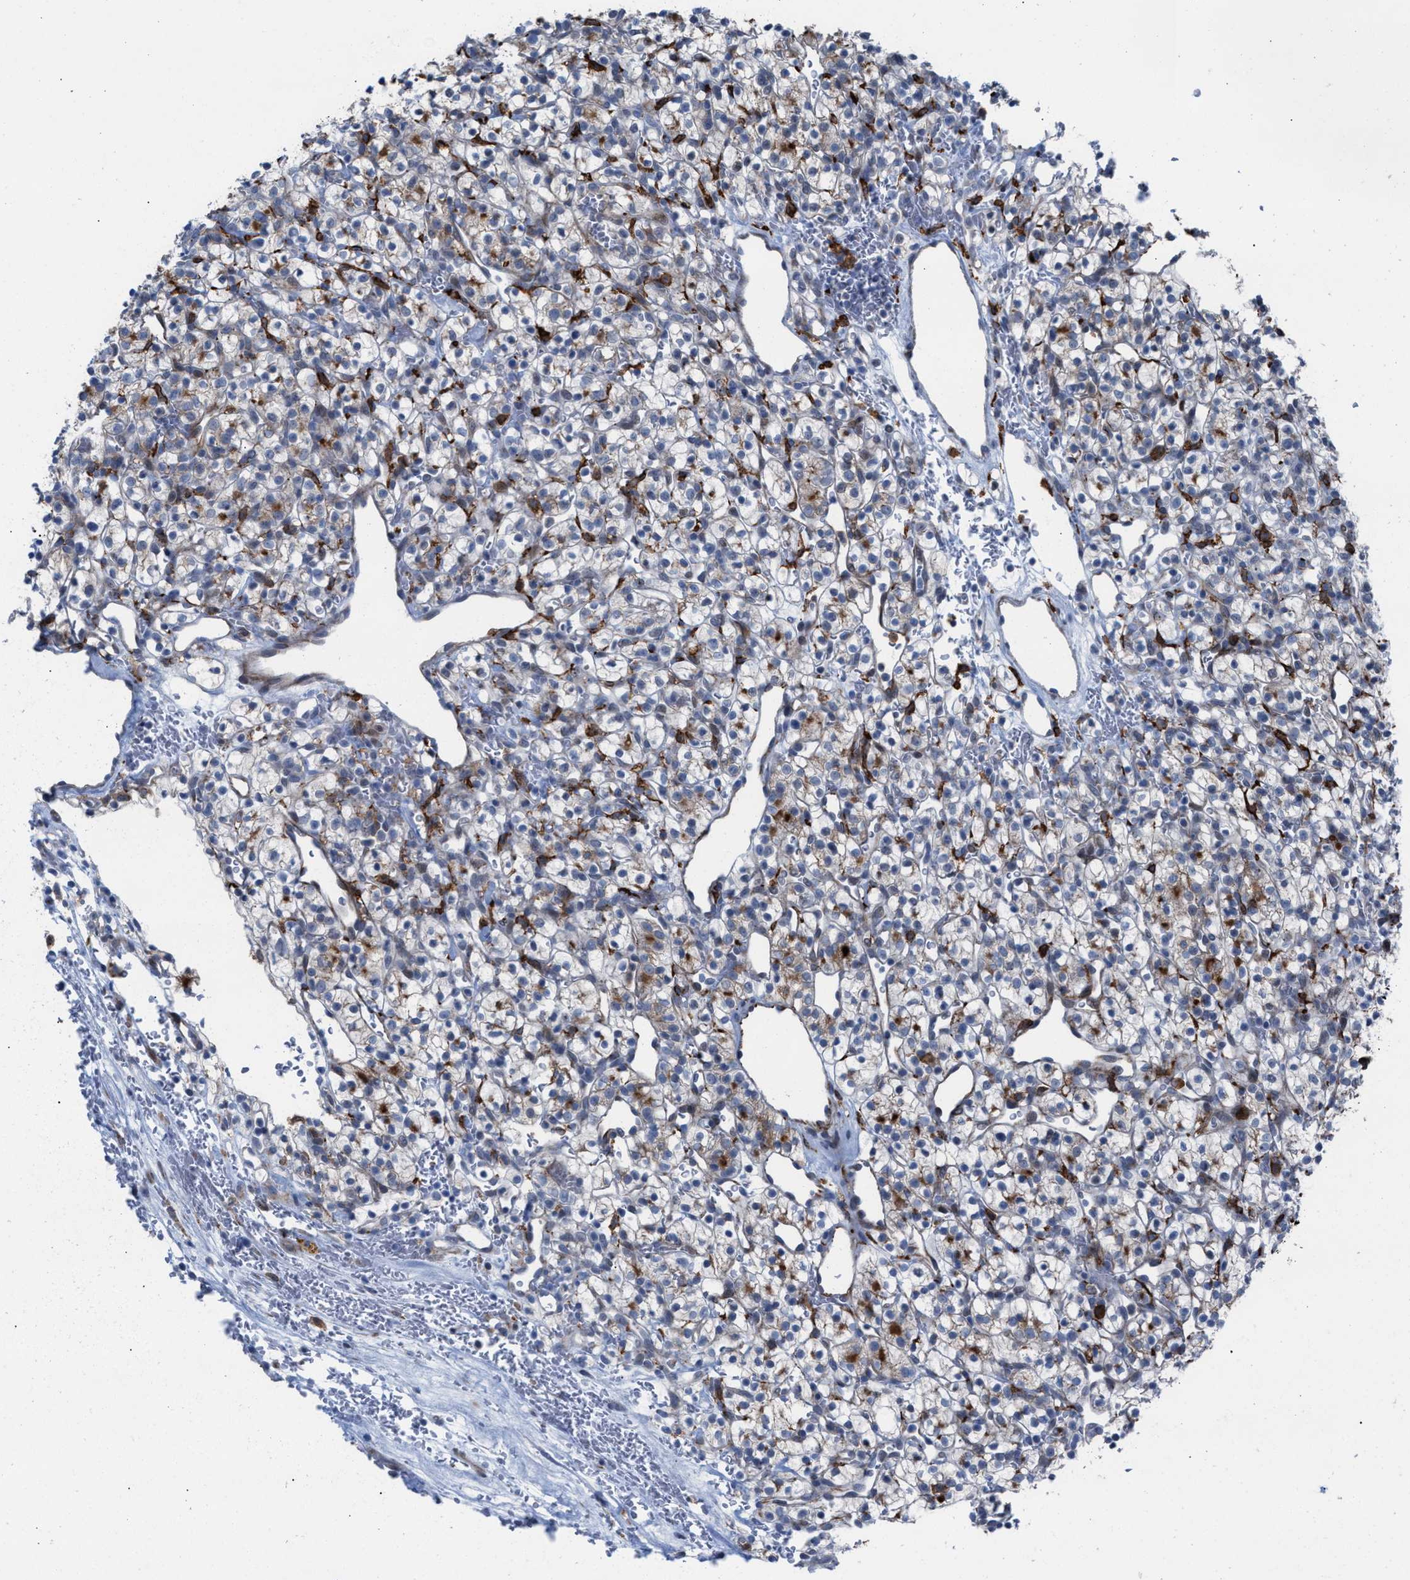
{"staining": {"intensity": "moderate", "quantity": "<25%", "location": "cytoplasmic/membranous"}, "tissue": "renal cancer", "cell_type": "Tumor cells", "image_type": "cancer", "snomed": [{"axis": "morphology", "description": "Adenocarcinoma, NOS"}, {"axis": "topography", "description": "Kidney"}], "caption": "Renal cancer (adenocarcinoma) stained with a protein marker exhibits moderate staining in tumor cells.", "gene": "SLC47A1", "patient": {"sex": "female", "age": 57}}